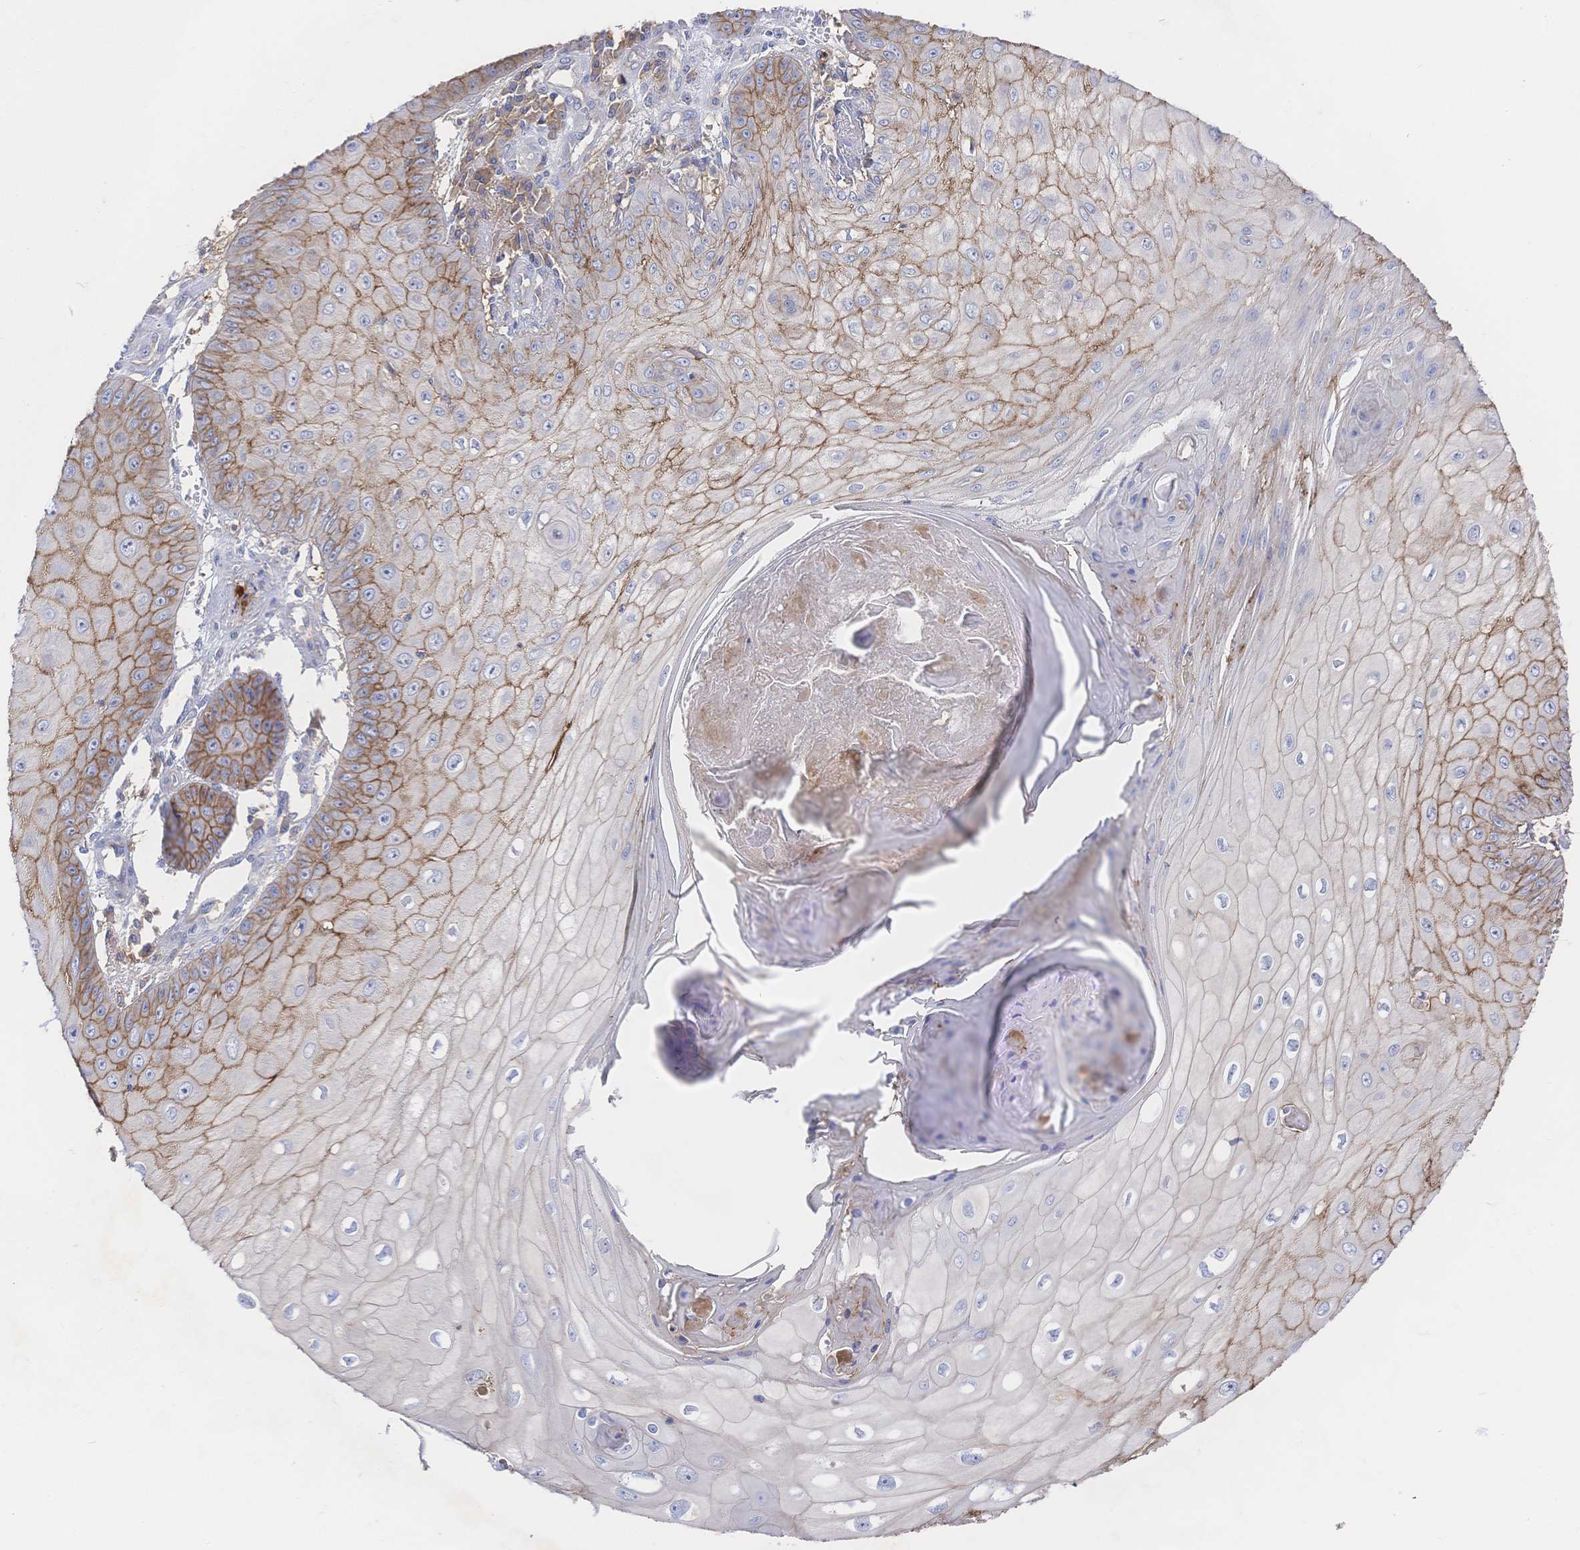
{"staining": {"intensity": "moderate", "quantity": "25%-75%", "location": "cytoplasmic/membranous"}, "tissue": "skin cancer", "cell_type": "Tumor cells", "image_type": "cancer", "snomed": [{"axis": "morphology", "description": "Squamous cell carcinoma, NOS"}, {"axis": "topography", "description": "Skin"}], "caption": "A brown stain shows moderate cytoplasmic/membranous staining of a protein in squamous cell carcinoma (skin) tumor cells.", "gene": "F11R", "patient": {"sex": "male", "age": 70}}